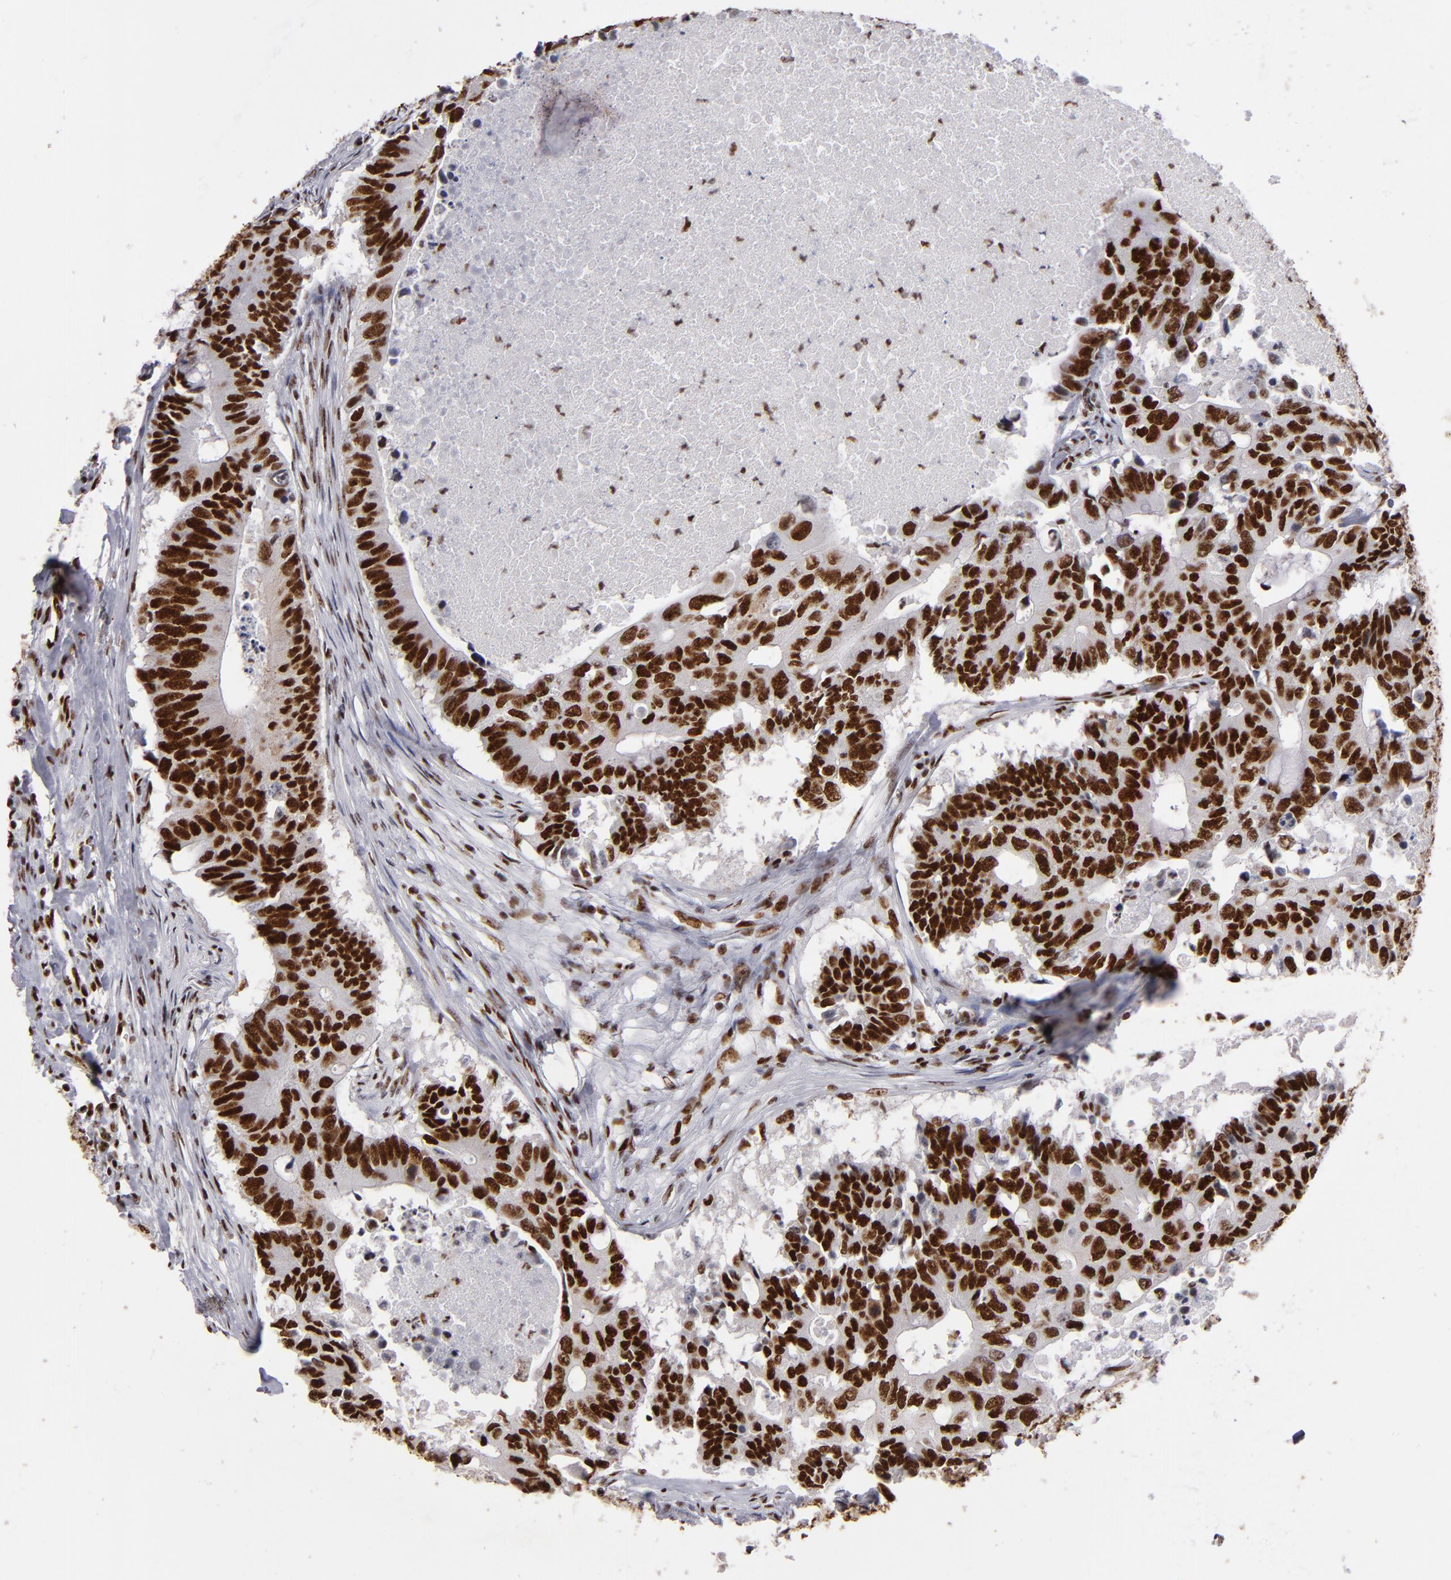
{"staining": {"intensity": "strong", "quantity": ">75%", "location": "nuclear"}, "tissue": "colorectal cancer", "cell_type": "Tumor cells", "image_type": "cancer", "snomed": [{"axis": "morphology", "description": "Adenocarcinoma, NOS"}, {"axis": "topography", "description": "Colon"}], "caption": "Protein staining of adenocarcinoma (colorectal) tissue demonstrates strong nuclear positivity in about >75% of tumor cells.", "gene": "MRE11", "patient": {"sex": "male", "age": 71}}